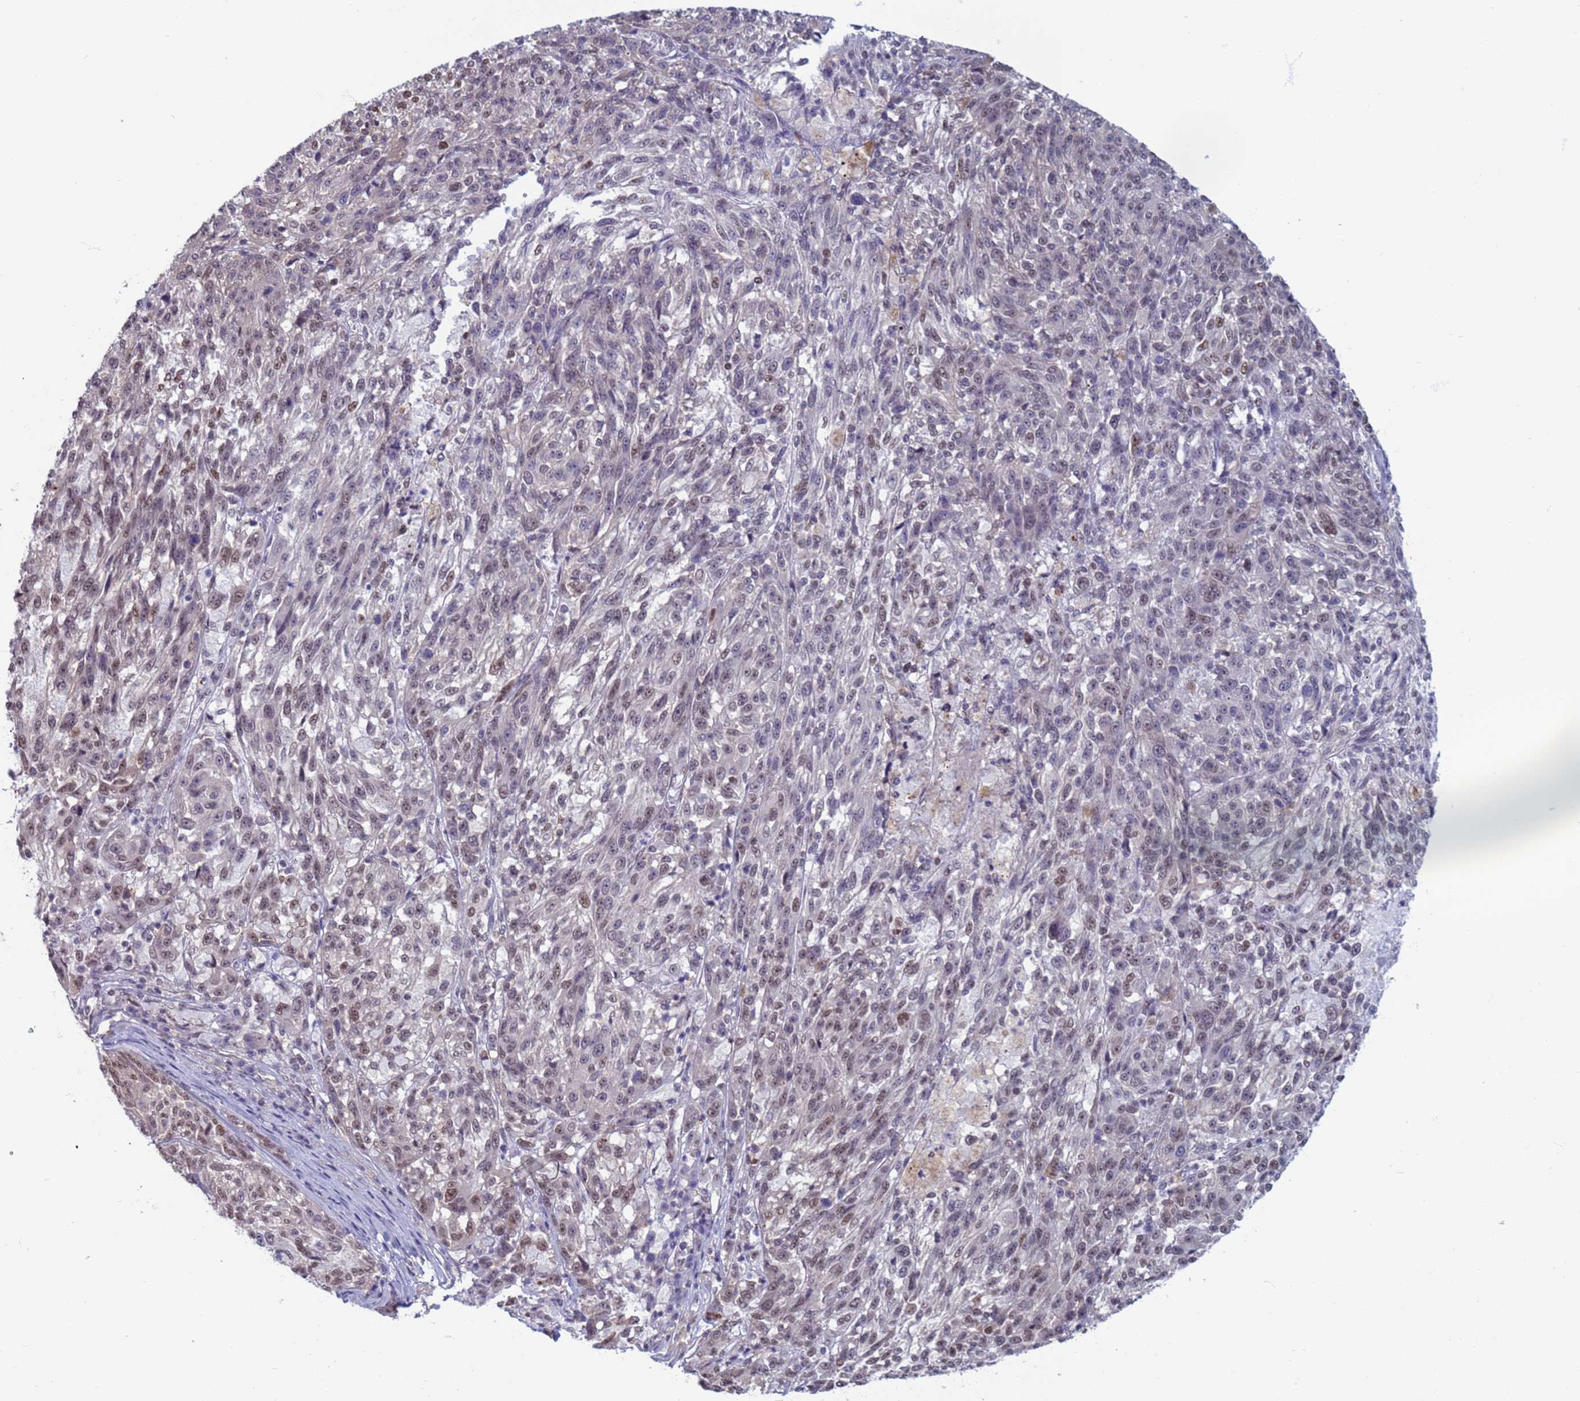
{"staining": {"intensity": "weak", "quantity": "25%-75%", "location": "nuclear"}, "tissue": "melanoma", "cell_type": "Tumor cells", "image_type": "cancer", "snomed": [{"axis": "morphology", "description": "Malignant melanoma, NOS"}, {"axis": "topography", "description": "Skin"}], "caption": "About 25%-75% of tumor cells in human melanoma display weak nuclear protein expression as visualized by brown immunohistochemical staining.", "gene": "SAE1", "patient": {"sex": "male", "age": 53}}